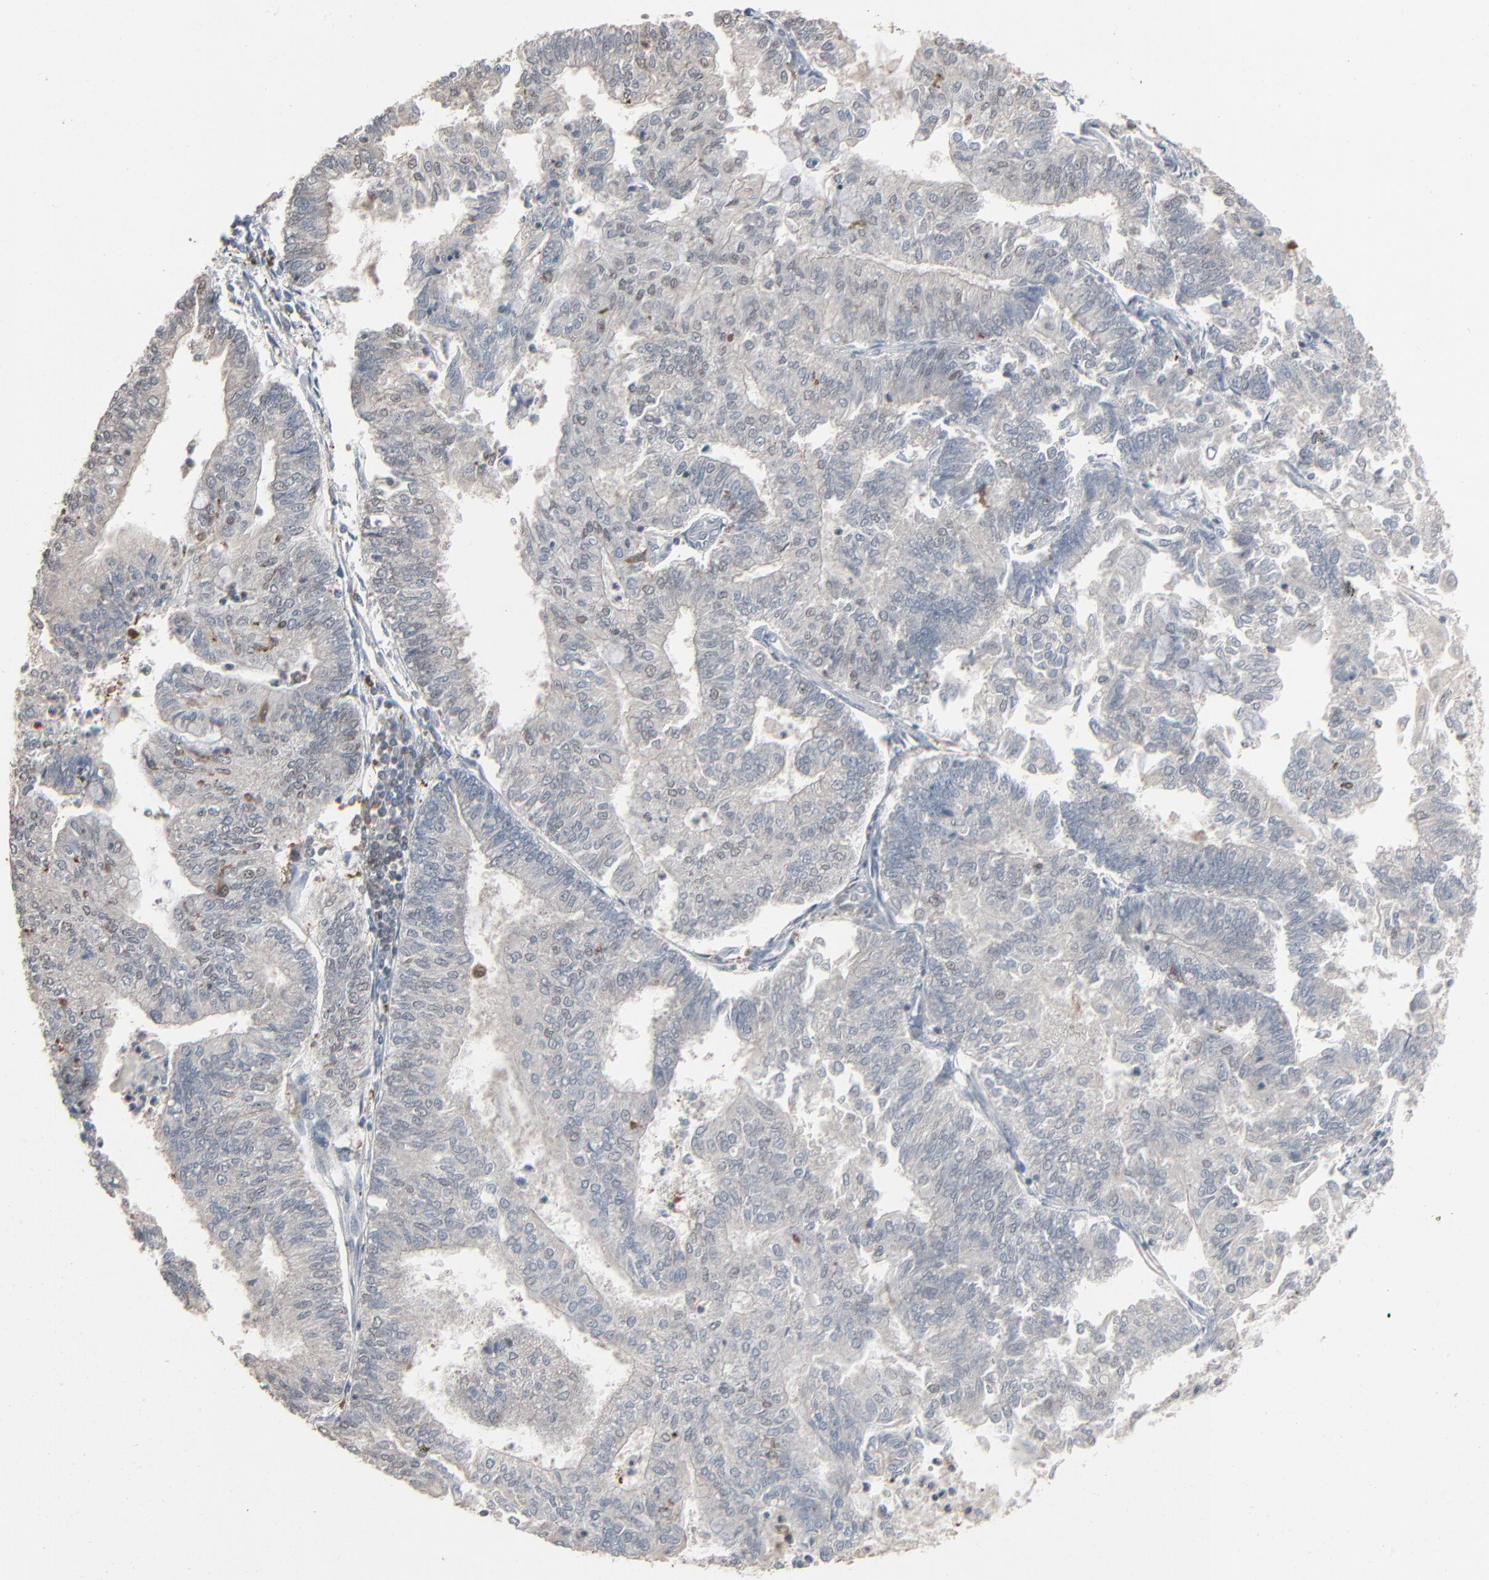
{"staining": {"intensity": "negative", "quantity": "none", "location": "none"}, "tissue": "endometrial cancer", "cell_type": "Tumor cells", "image_type": "cancer", "snomed": [{"axis": "morphology", "description": "Adenocarcinoma, NOS"}, {"axis": "topography", "description": "Endometrium"}], "caption": "High power microscopy histopathology image of an immunohistochemistry photomicrograph of endometrial cancer (adenocarcinoma), revealing no significant staining in tumor cells. Brightfield microscopy of immunohistochemistry stained with DAB (brown) and hematoxylin (blue), captured at high magnification.", "gene": "DOCK8", "patient": {"sex": "female", "age": 59}}